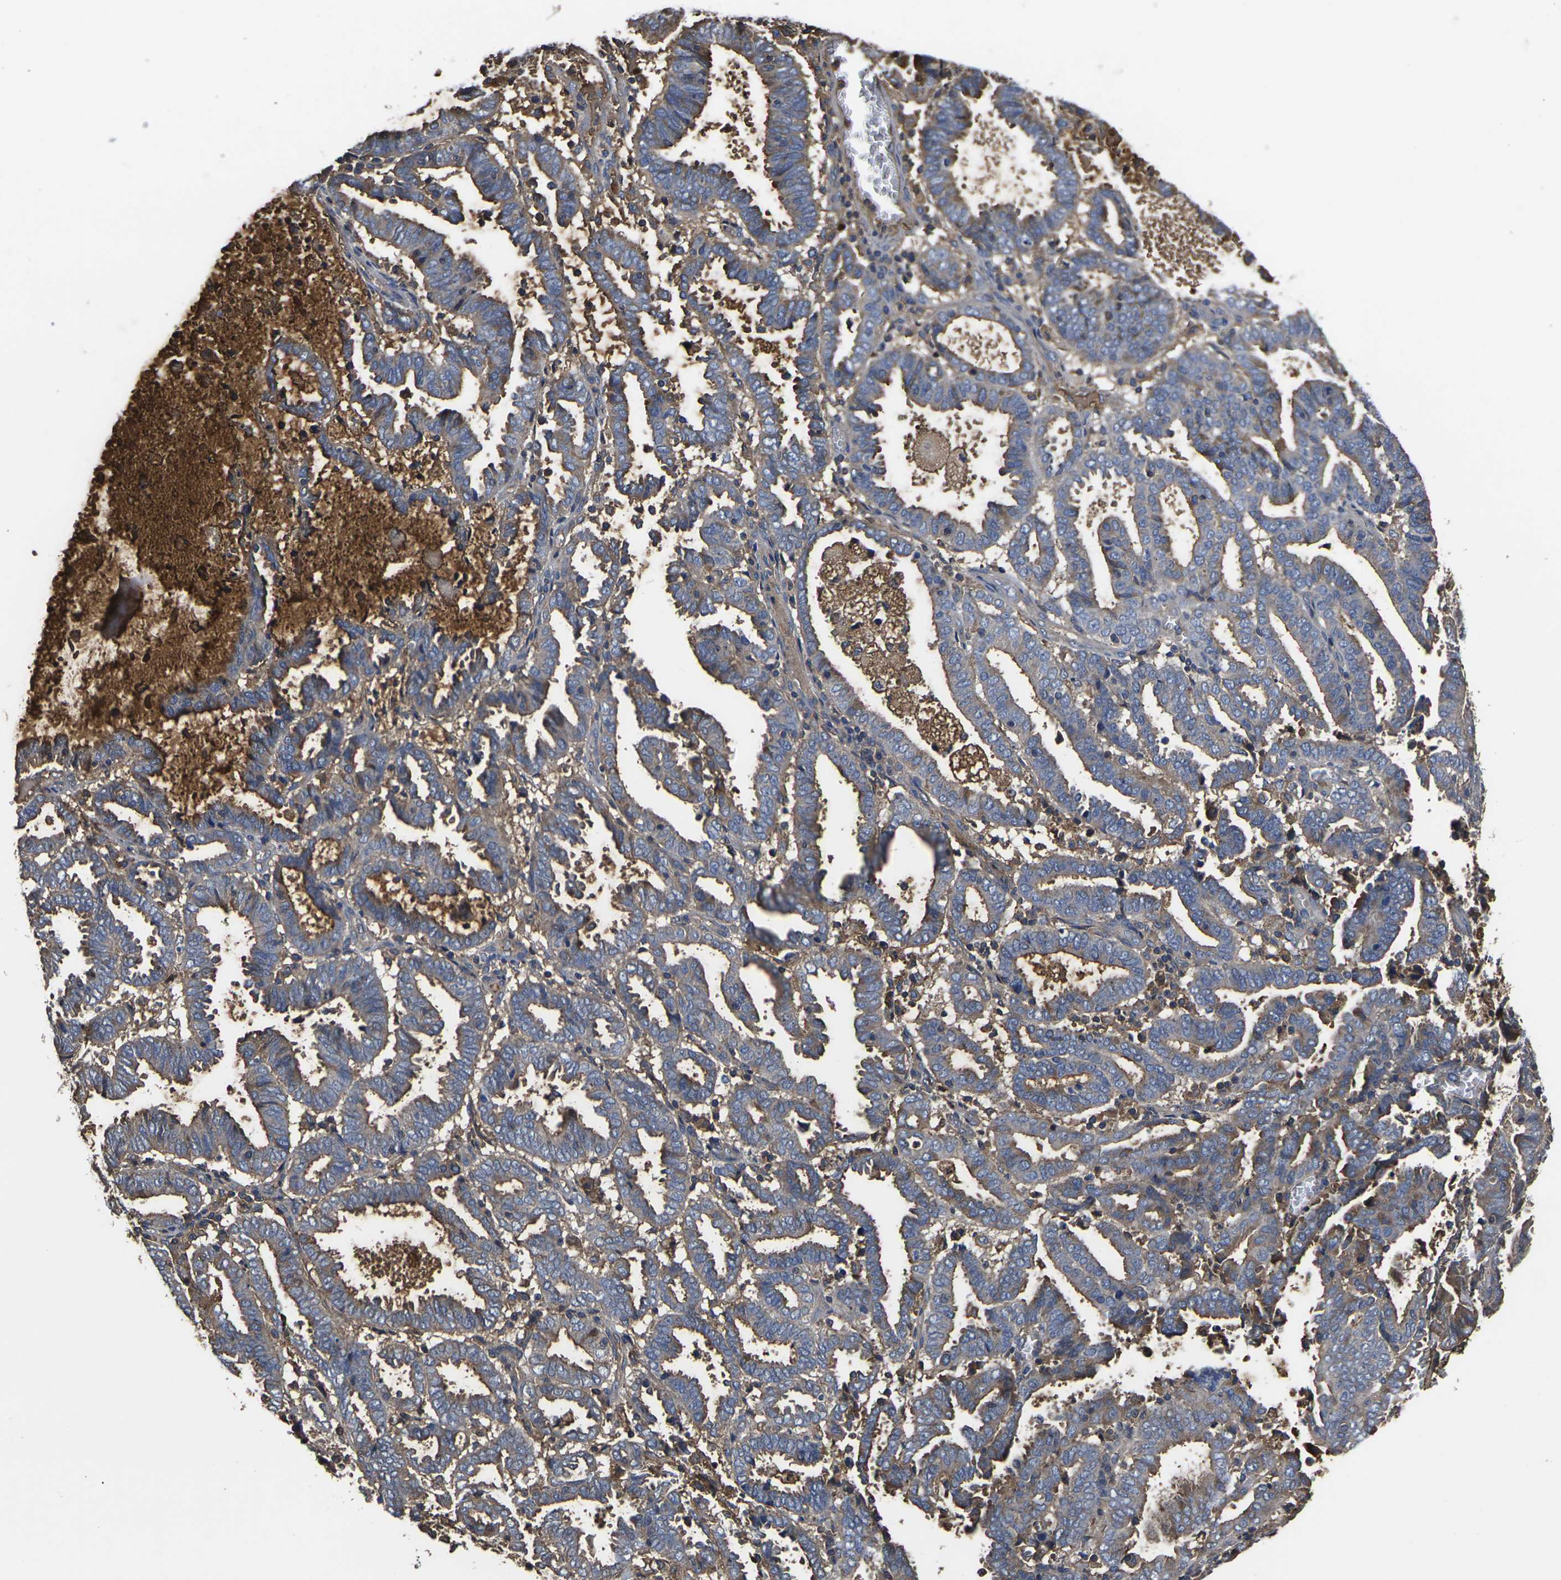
{"staining": {"intensity": "moderate", "quantity": ">75%", "location": "cytoplasmic/membranous"}, "tissue": "endometrial cancer", "cell_type": "Tumor cells", "image_type": "cancer", "snomed": [{"axis": "morphology", "description": "Adenocarcinoma, NOS"}, {"axis": "topography", "description": "Uterus"}], "caption": "High-power microscopy captured an immunohistochemistry (IHC) photomicrograph of endometrial cancer (adenocarcinoma), revealing moderate cytoplasmic/membranous expression in about >75% of tumor cells. (Stains: DAB (3,3'-diaminobenzidine) in brown, nuclei in blue, Microscopy: brightfield microscopy at high magnification).", "gene": "HSPG2", "patient": {"sex": "female", "age": 83}}